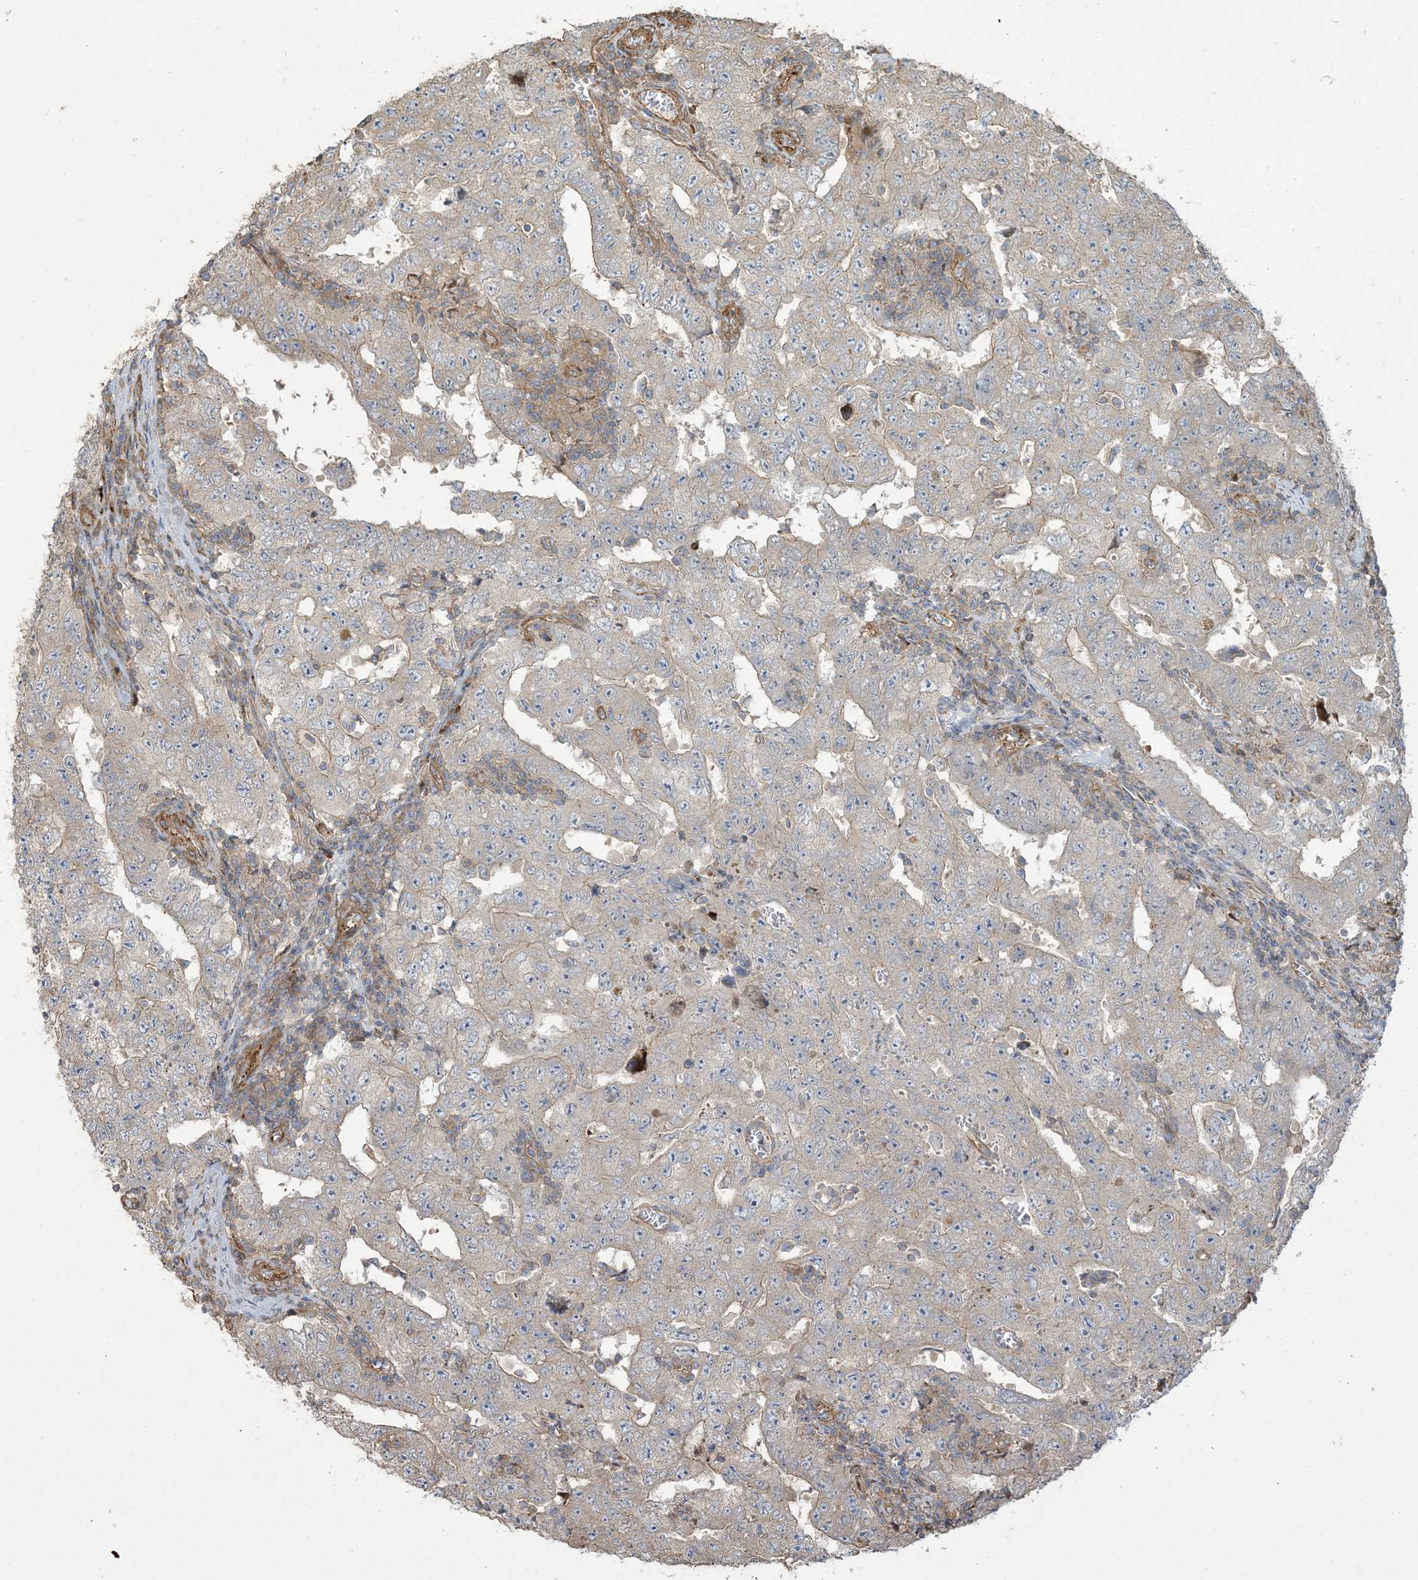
{"staining": {"intensity": "negative", "quantity": "none", "location": "none"}, "tissue": "testis cancer", "cell_type": "Tumor cells", "image_type": "cancer", "snomed": [{"axis": "morphology", "description": "Carcinoma, Embryonal, NOS"}, {"axis": "topography", "description": "Testis"}], "caption": "High magnification brightfield microscopy of testis cancer stained with DAB (brown) and counterstained with hematoxylin (blue): tumor cells show no significant staining. Brightfield microscopy of immunohistochemistry (IHC) stained with DAB (3,3'-diaminobenzidine) (brown) and hematoxylin (blue), captured at high magnification.", "gene": "KLHL18", "patient": {"sex": "male", "age": 26}}